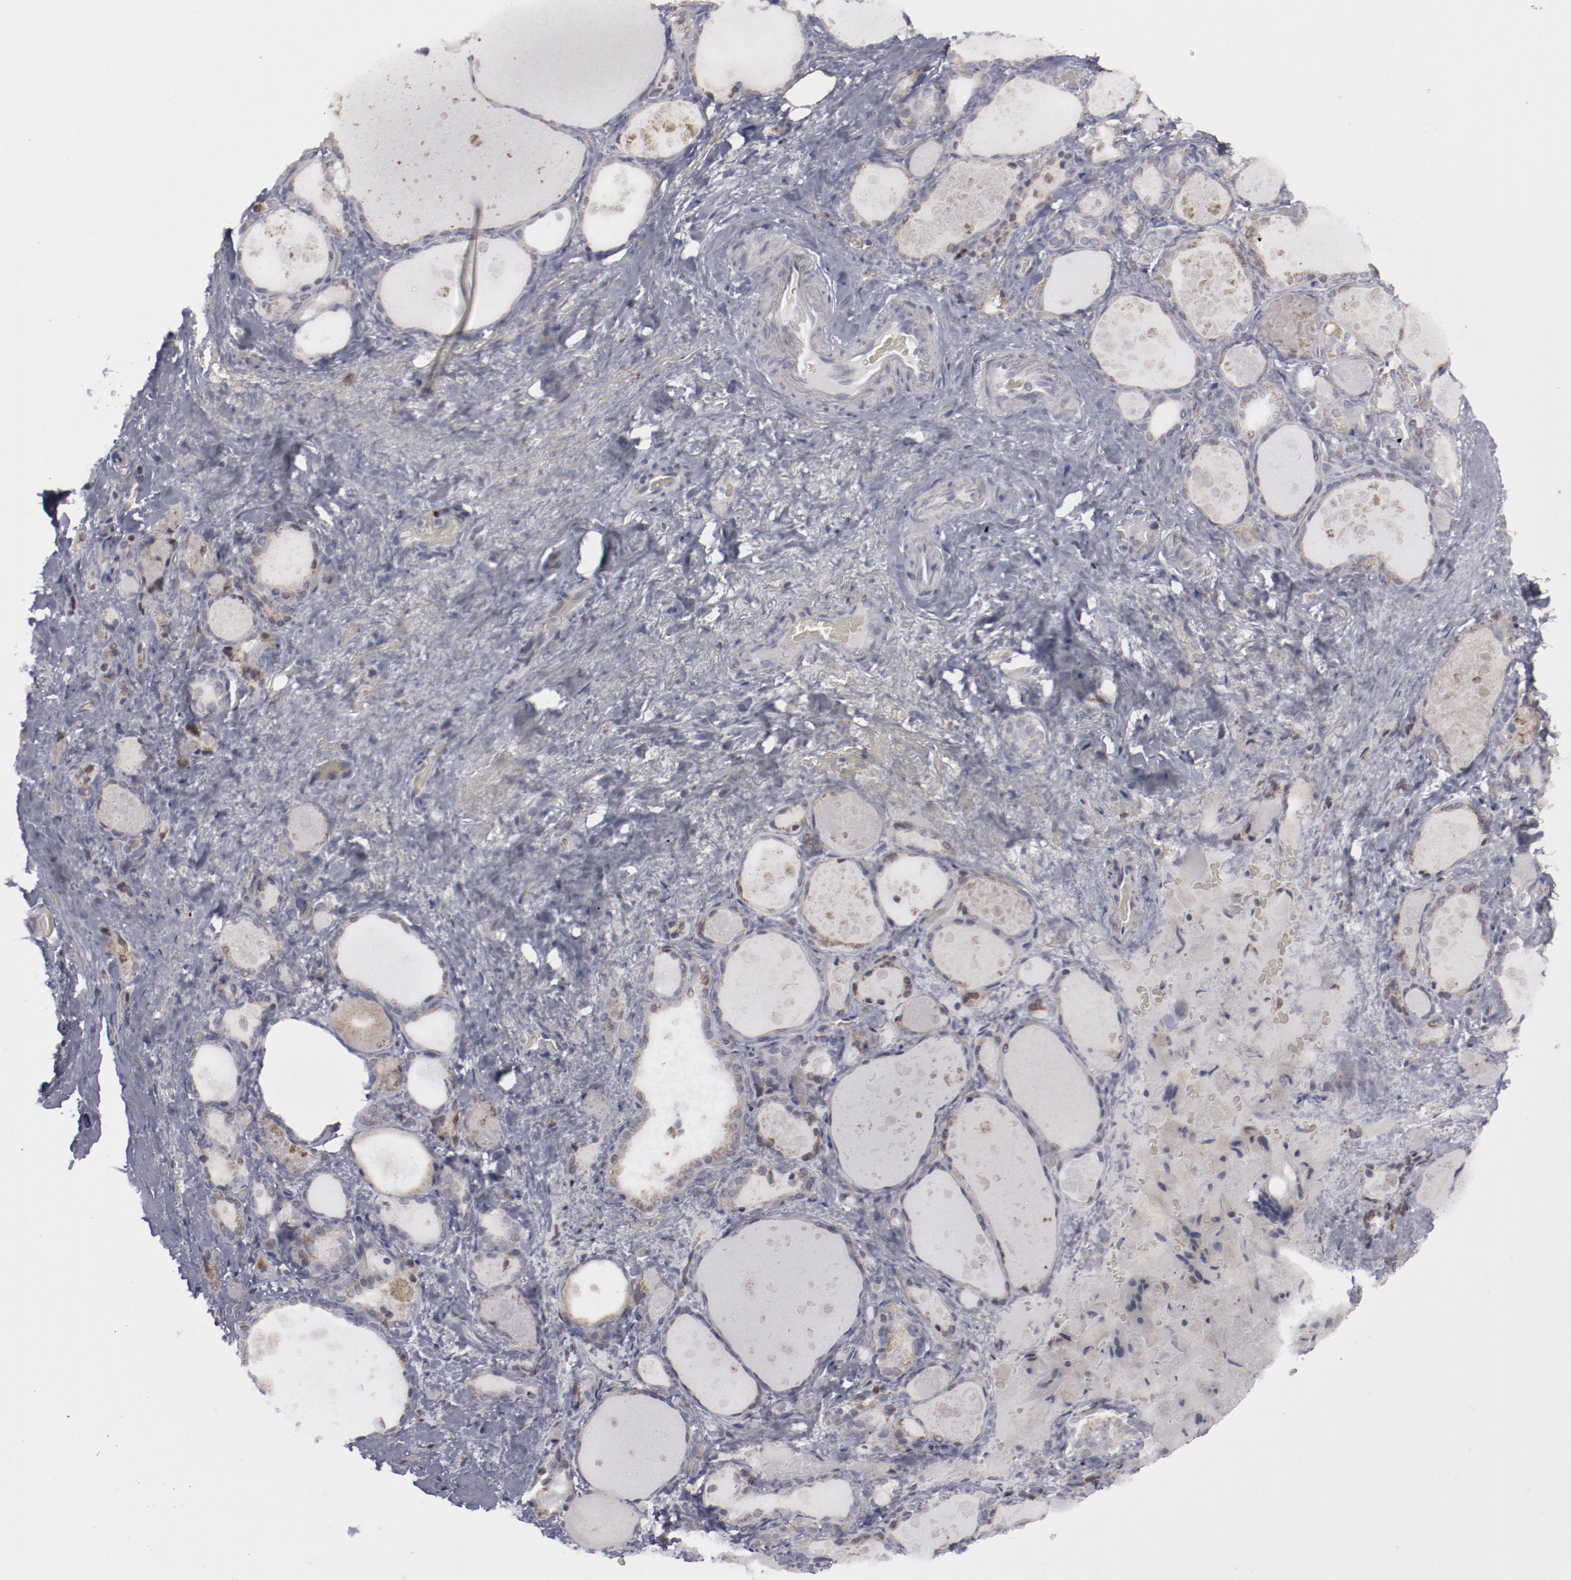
{"staining": {"intensity": "weak", "quantity": "25%-75%", "location": "cytoplasmic/membranous"}, "tissue": "thyroid gland", "cell_type": "Glandular cells", "image_type": "normal", "snomed": [{"axis": "morphology", "description": "Normal tissue, NOS"}, {"axis": "topography", "description": "Thyroid gland"}], "caption": "An IHC image of unremarkable tissue is shown. Protein staining in brown shows weak cytoplasmic/membranous positivity in thyroid gland within glandular cells. The staining is performed using DAB (3,3'-diaminobenzidine) brown chromogen to label protein expression. The nuclei are counter-stained blue using hematoxylin.", "gene": "MYOM2", "patient": {"sex": "female", "age": 75}}